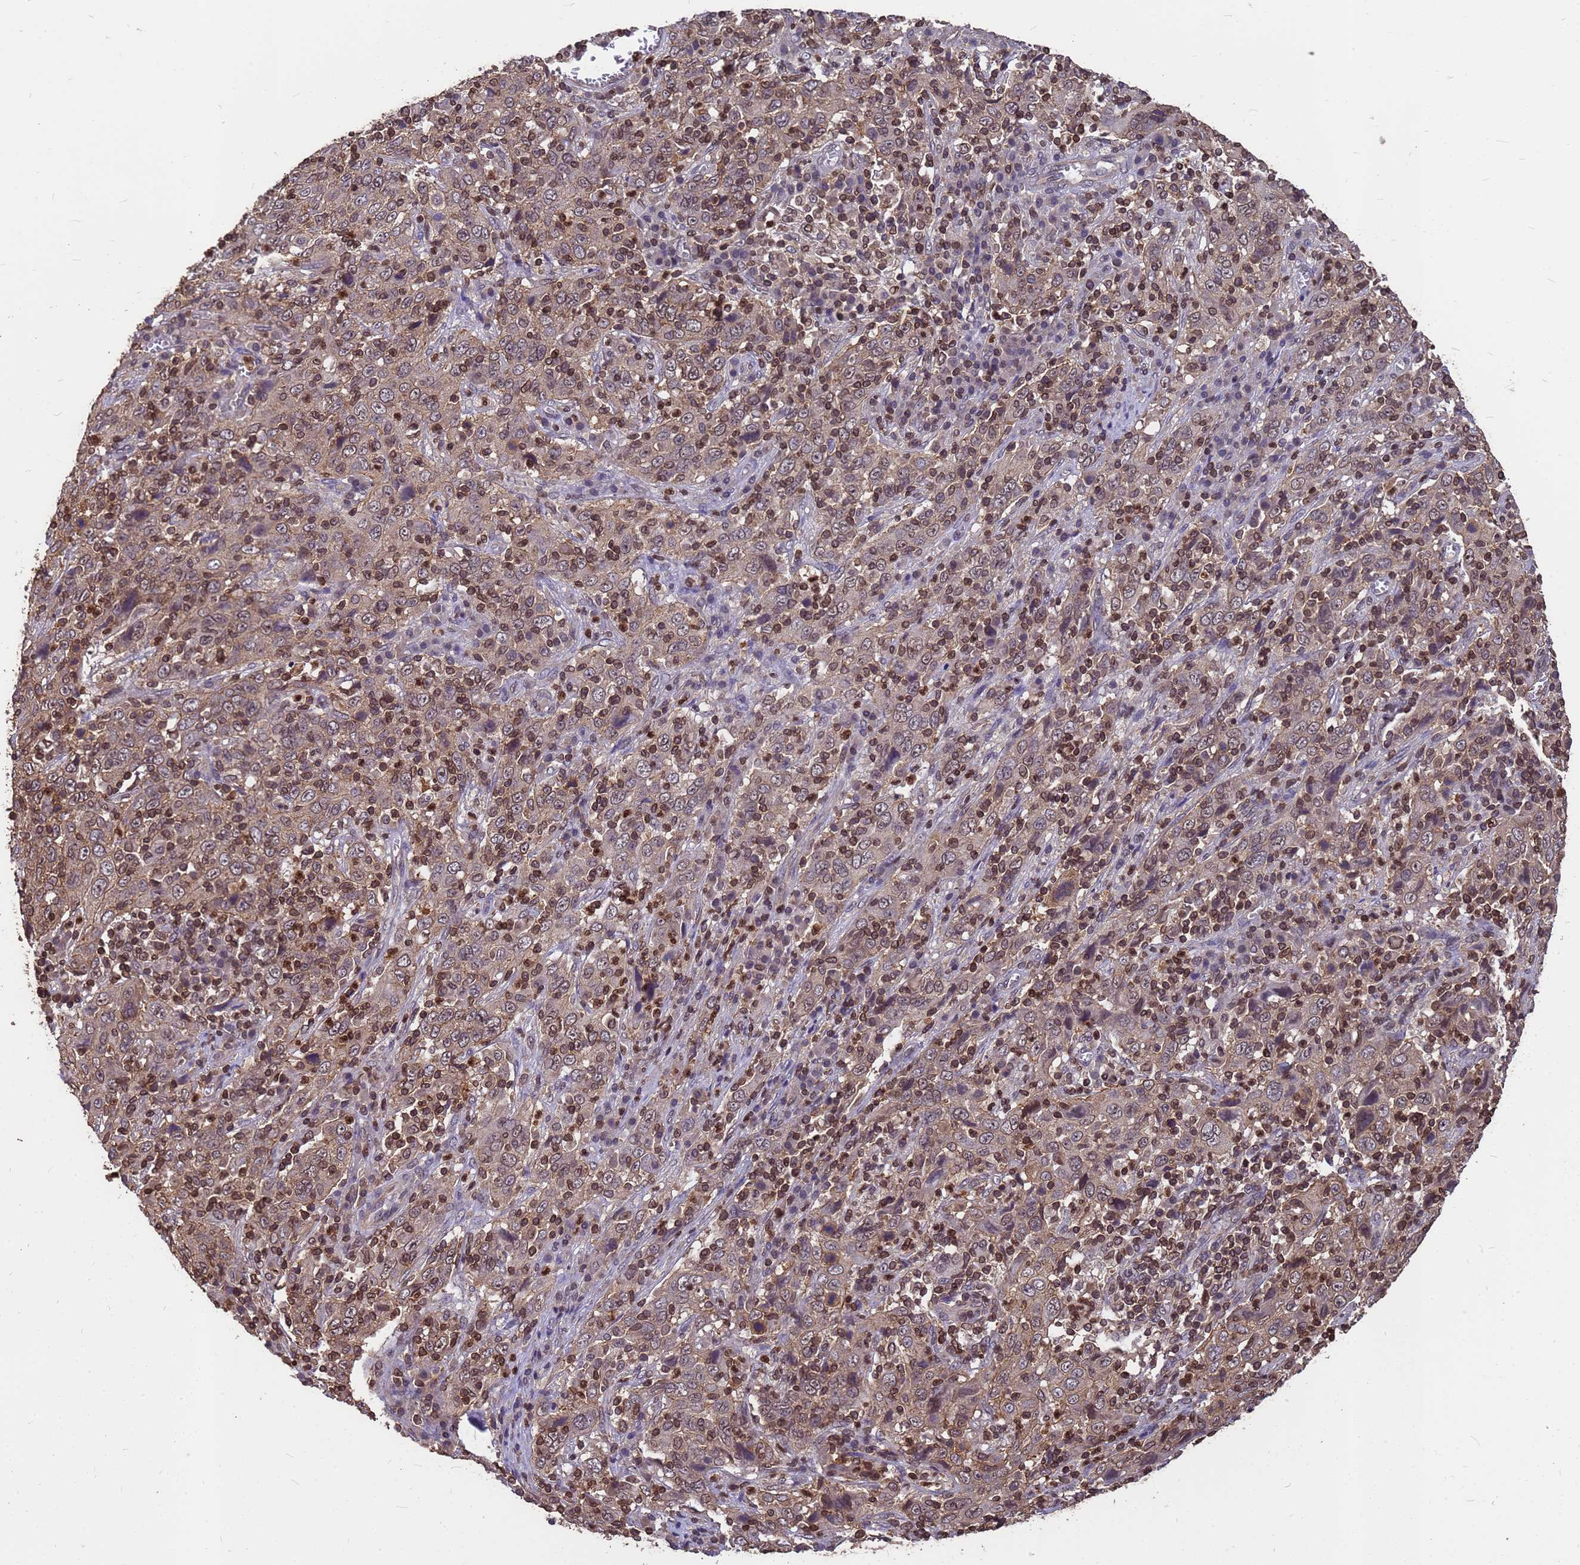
{"staining": {"intensity": "weak", "quantity": ">75%", "location": "cytoplasmic/membranous,nuclear"}, "tissue": "cervical cancer", "cell_type": "Tumor cells", "image_type": "cancer", "snomed": [{"axis": "morphology", "description": "Squamous cell carcinoma, NOS"}, {"axis": "topography", "description": "Cervix"}], "caption": "DAB immunohistochemical staining of cervical cancer (squamous cell carcinoma) demonstrates weak cytoplasmic/membranous and nuclear protein staining in approximately >75% of tumor cells.", "gene": "C1orf35", "patient": {"sex": "female", "age": 46}}